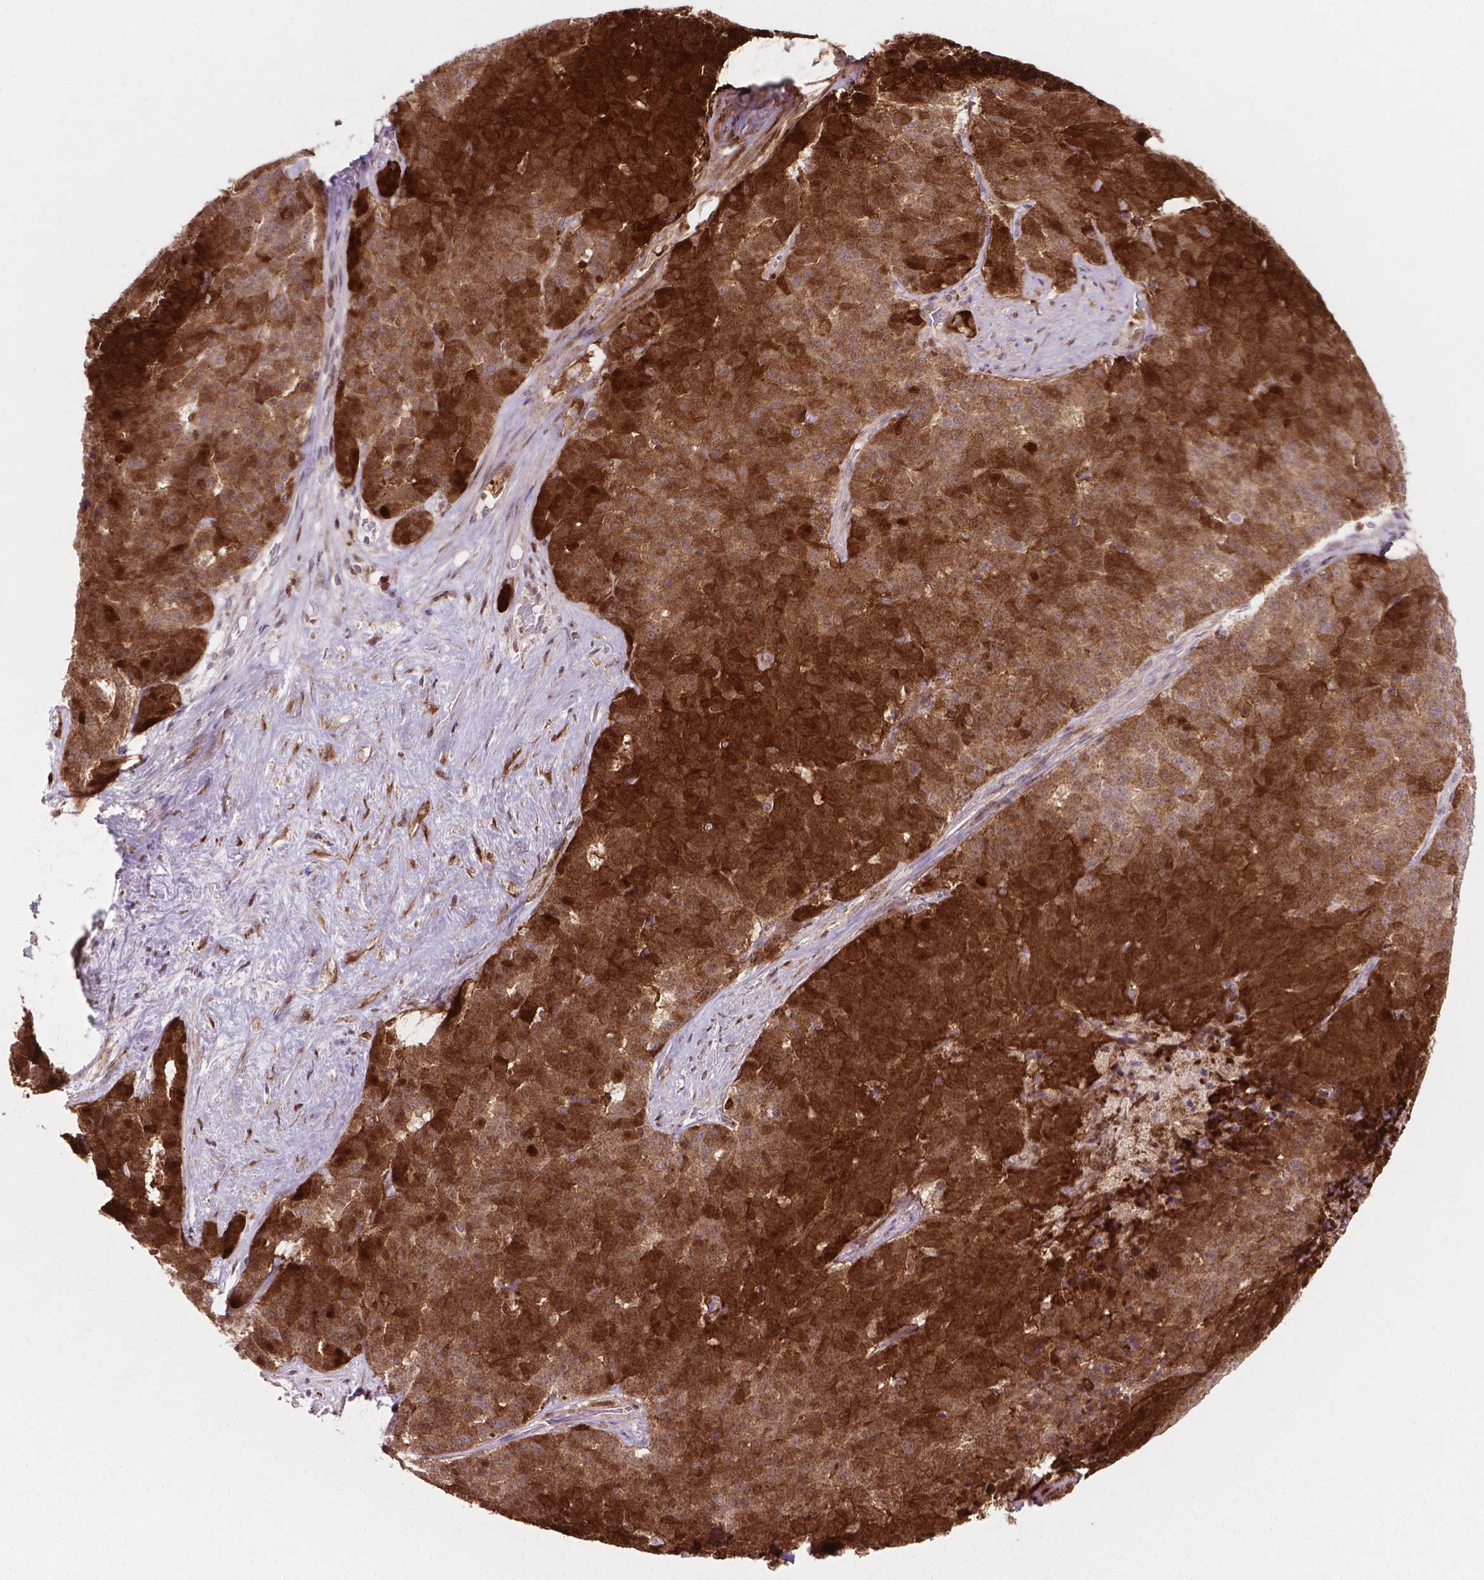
{"staining": {"intensity": "strong", "quantity": ">75%", "location": "cytoplasmic/membranous"}, "tissue": "liver cancer", "cell_type": "Tumor cells", "image_type": "cancer", "snomed": [{"axis": "morphology", "description": "Cholangiocarcinoma"}, {"axis": "topography", "description": "Liver"}], "caption": "Immunohistochemistry of human liver cancer exhibits high levels of strong cytoplasmic/membranous expression in approximately >75% of tumor cells.", "gene": "LDHA", "patient": {"sex": "female", "age": 47}}